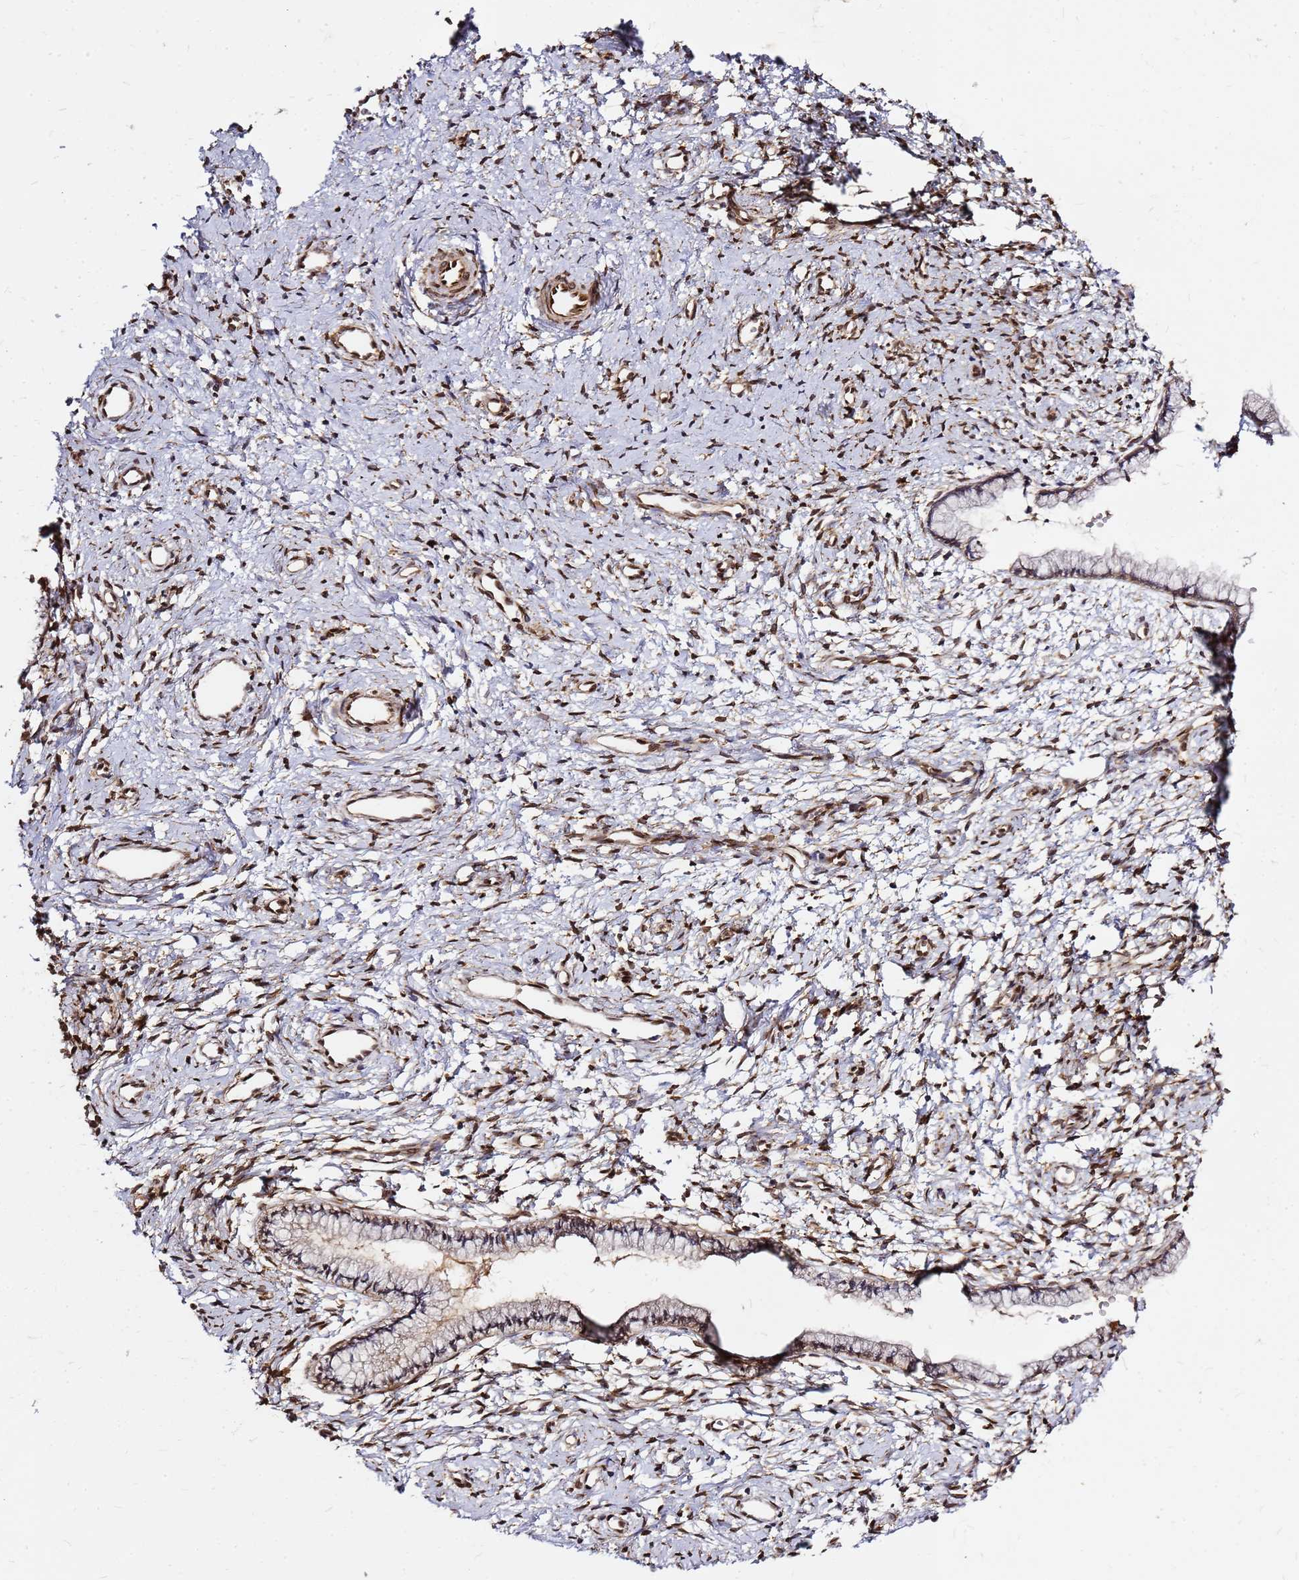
{"staining": {"intensity": "moderate", "quantity": "<25%", "location": "cytoplasmic/membranous,nuclear"}, "tissue": "cervix", "cell_type": "Glandular cells", "image_type": "normal", "snomed": [{"axis": "morphology", "description": "Normal tissue, NOS"}, {"axis": "topography", "description": "Cervix"}], "caption": "Protein staining exhibits moderate cytoplasmic/membranous,nuclear expression in approximately <25% of glandular cells in unremarkable cervix.", "gene": "NUDT14", "patient": {"sex": "female", "age": 57}}